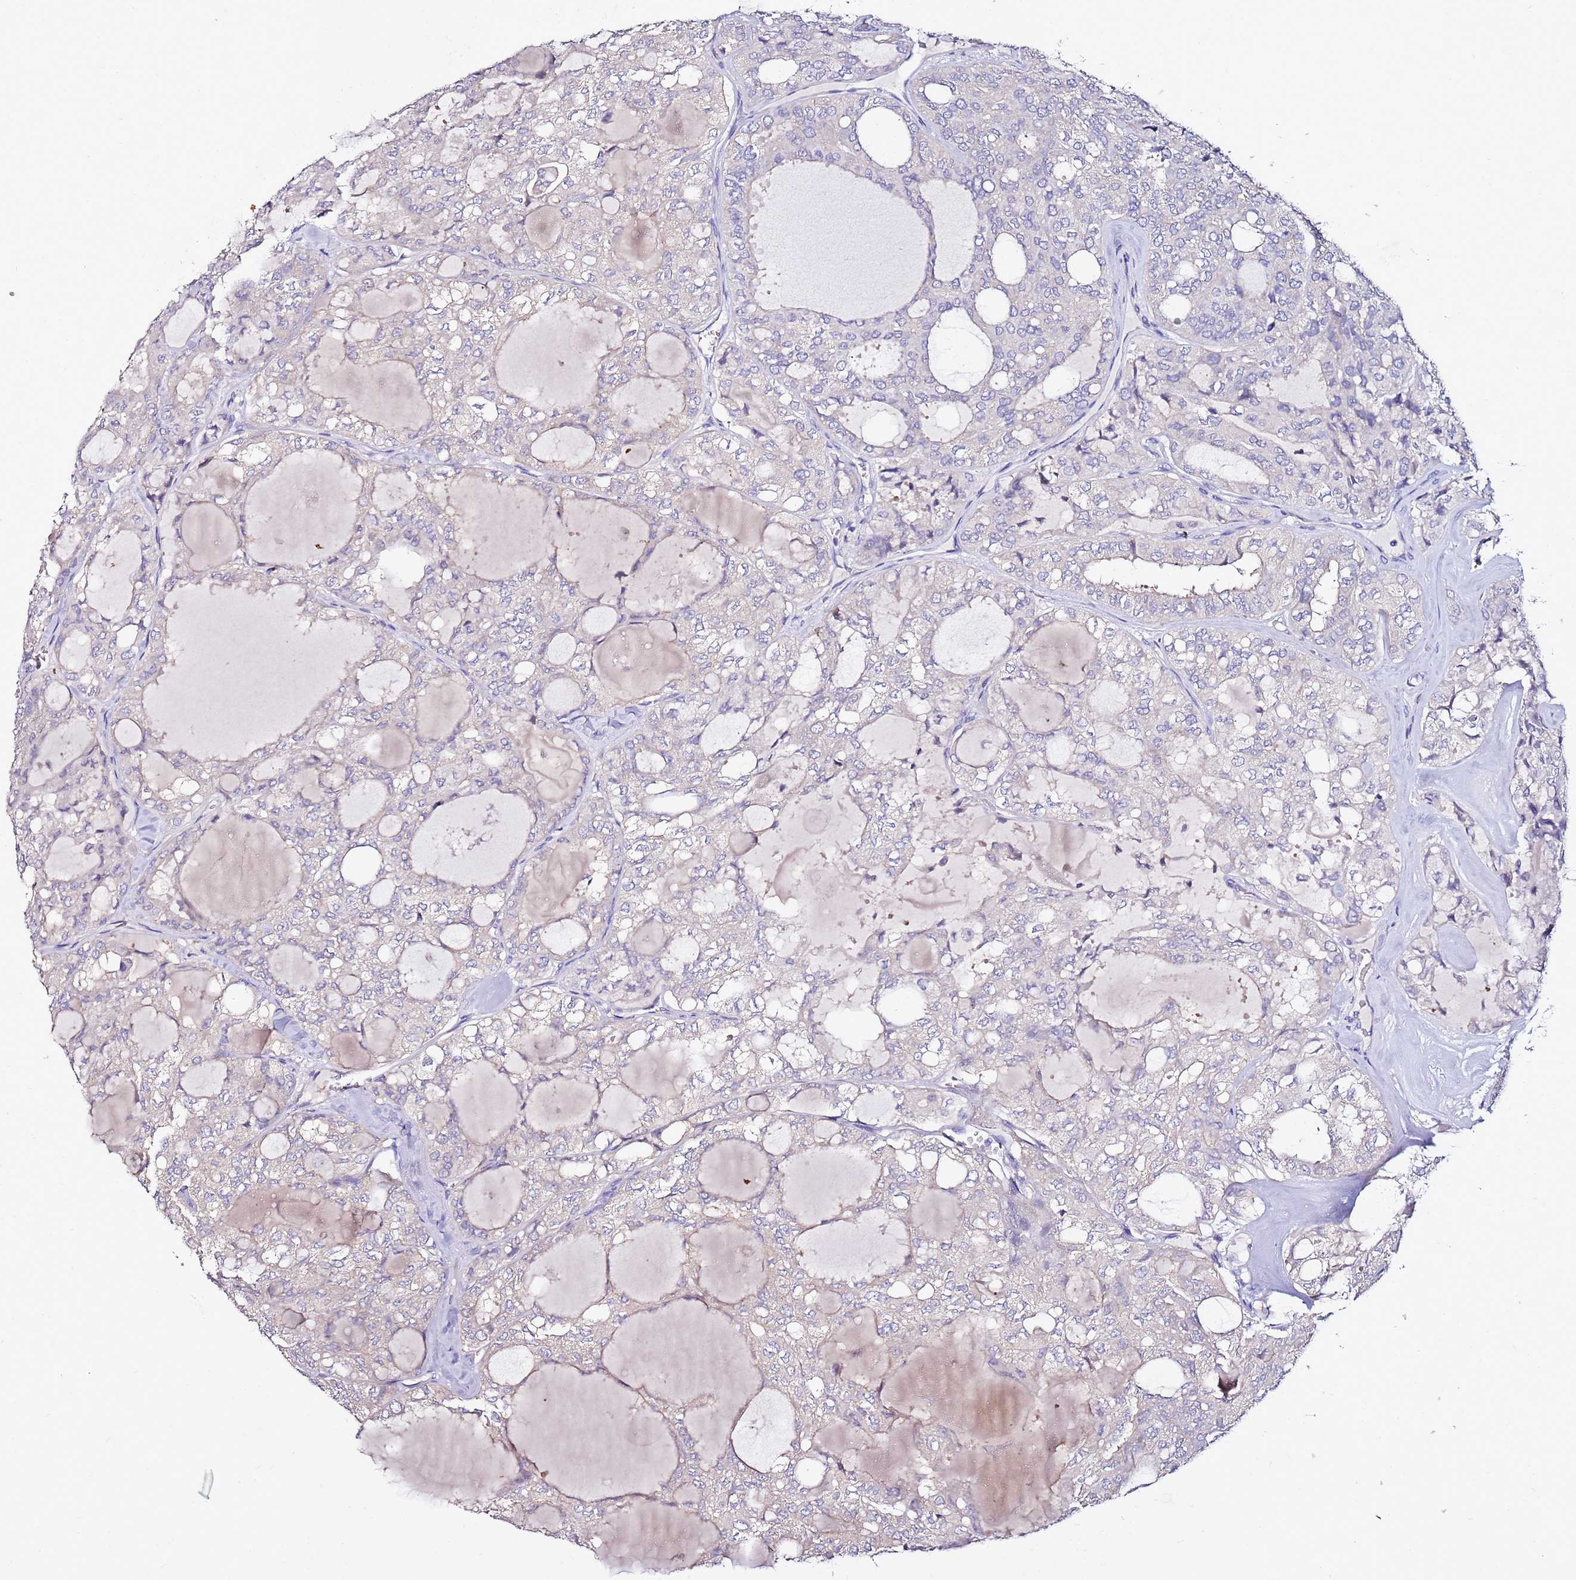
{"staining": {"intensity": "negative", "quantity": "none", "location": "none"}, "tissue": "thyroid cancer", "cell_type": "Tumor cells", "image_type": "cancer", "snomed": [{"axis": "morphology", "description": "Follicular adenoma carcinoma, NOS"}, {"axis": "topography", "description": "Thyroid gland"}], "caption": "Tumor cells are negative for protein expression in human thyroid cancer.", "gene": "SRRM5", "patient": {"sex": "male", "age": 75}}